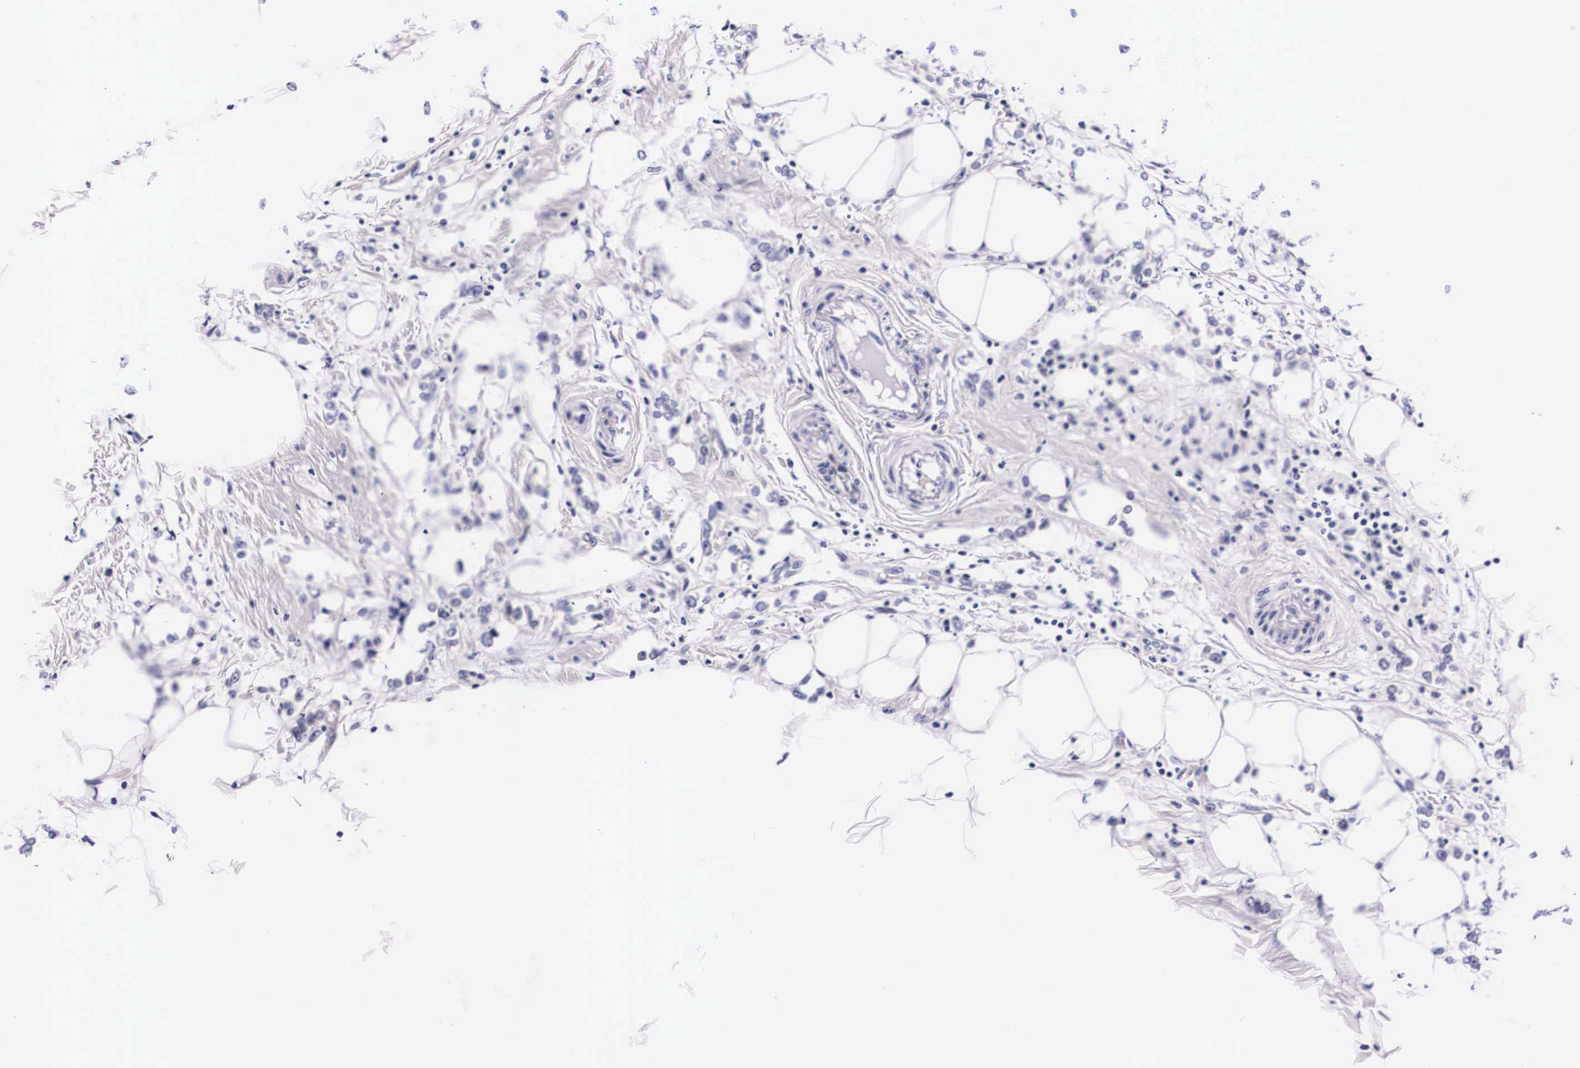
{"staining": {"intensity": "negative", "quantity": "none", "location": "none"}, "tissue": "breast cancer", "cell_type": "Tumor cells", "image_type": "cancer", "snomed": [{"axis": "morphology", "description": "Duct carcinoma"}, {"axis": "topography", "description": "Breast"}], "caption": "A photomicrograph of human breast cancer is negative for staining in tumor cells.", "gene": "PHETA2", "patient": {"sex": "female", "age": 53}}